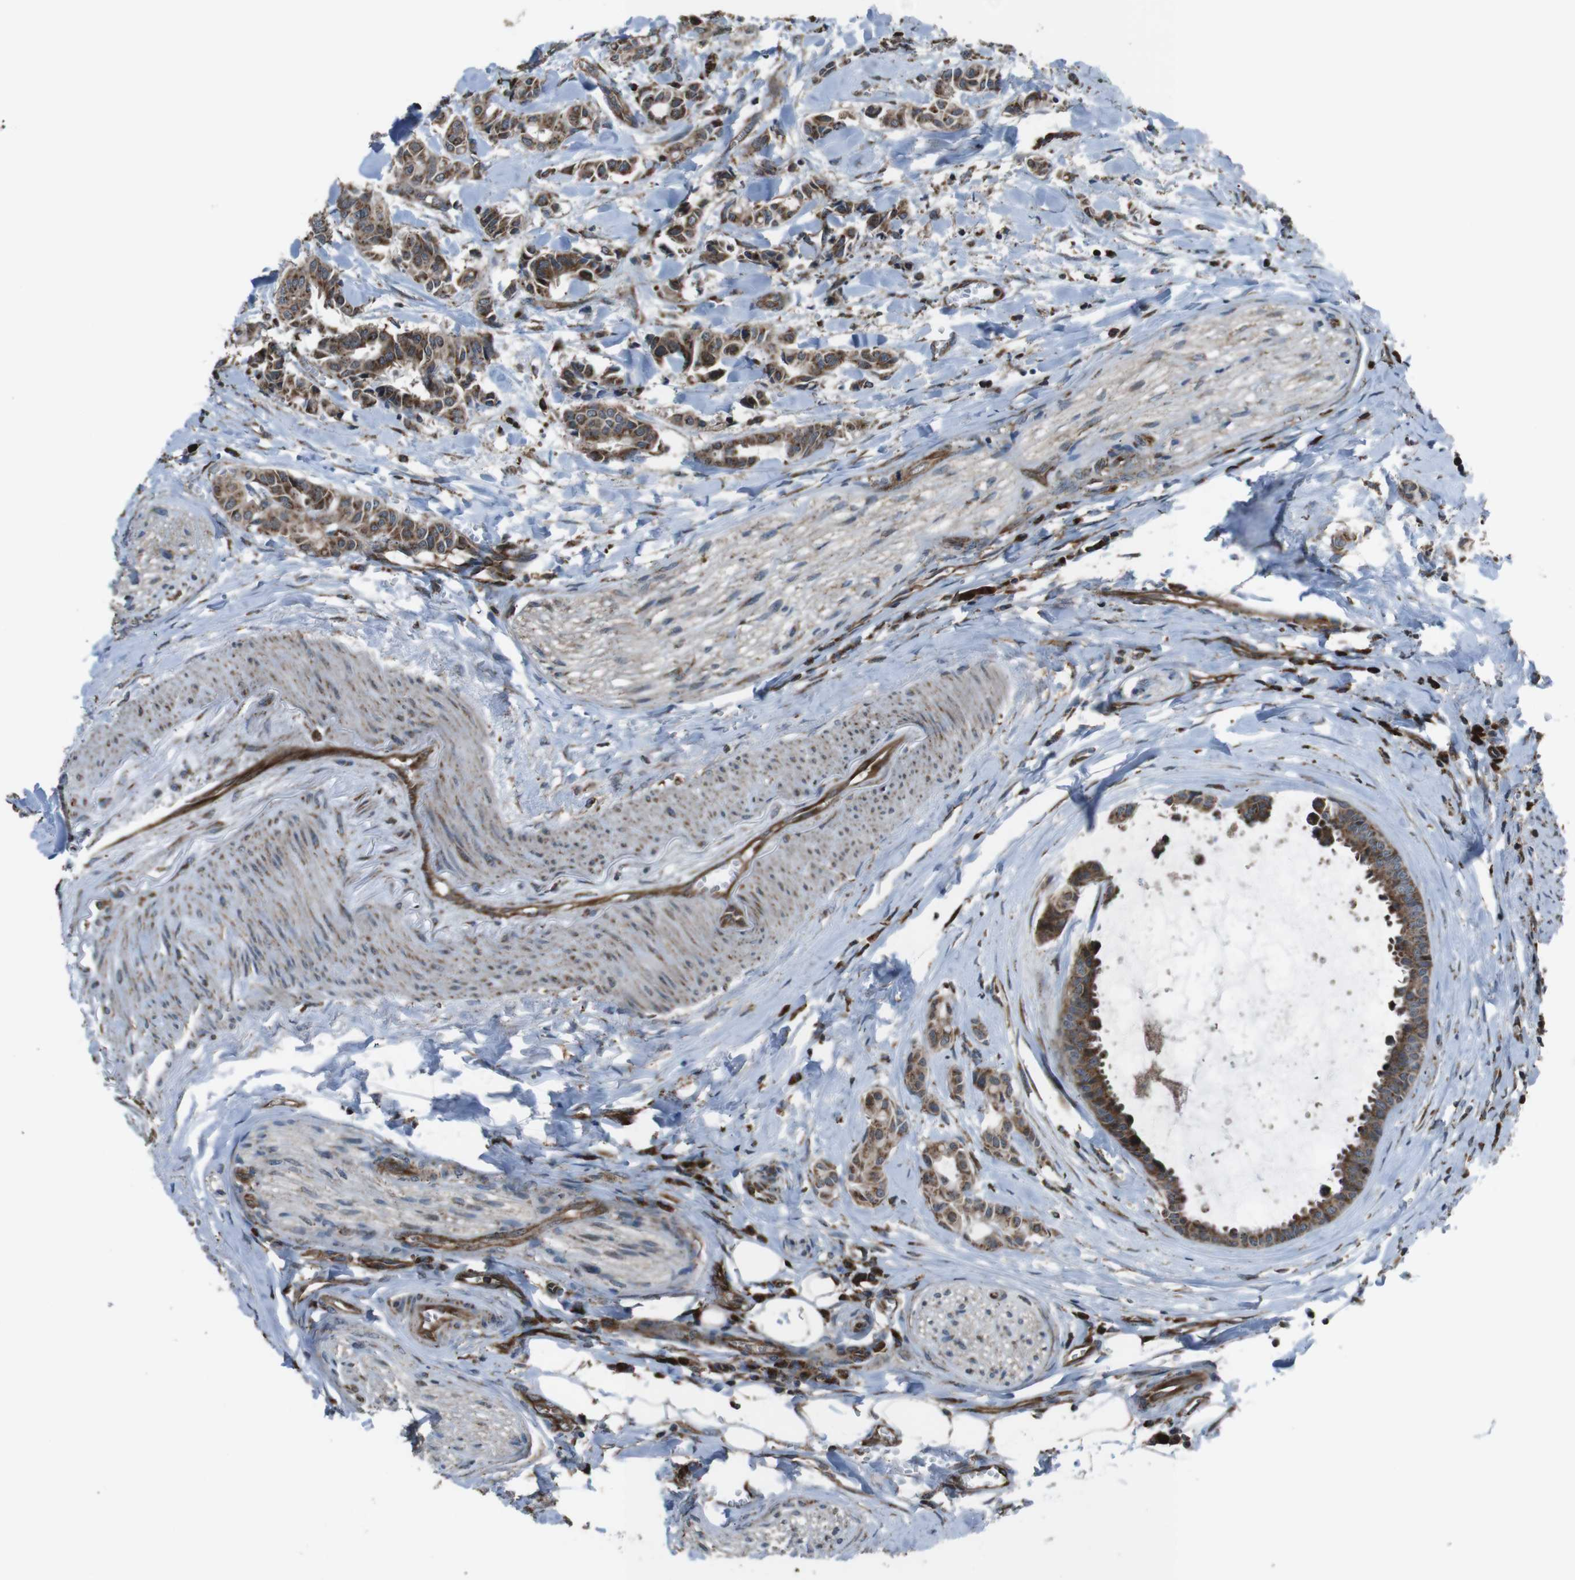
{"staining": {"intensity": "moderate", "quantity": ">75%", "location": "cytoplasmic/membranous"}, "tissue": "head and neck cancer", "cell_type": "Tumor cells", "image_type": "cancer", "snomed": [{"axis": "morphology", "description": "Adenocarcinoma, NOS"}, {"axis": "topography", "description": "Salivary gland"}, {"axis": "topography", "description": "Head-Neck"}], "caption": "The histopathology image demonstrates a brown stain indicating the presence of a protein in the cytoplasmic/membranous of tumor cells in head and neck cancer (adenocarcinoma).", "gene": "GIMAP8", "patient": {"sex": "female", "age": 59}}